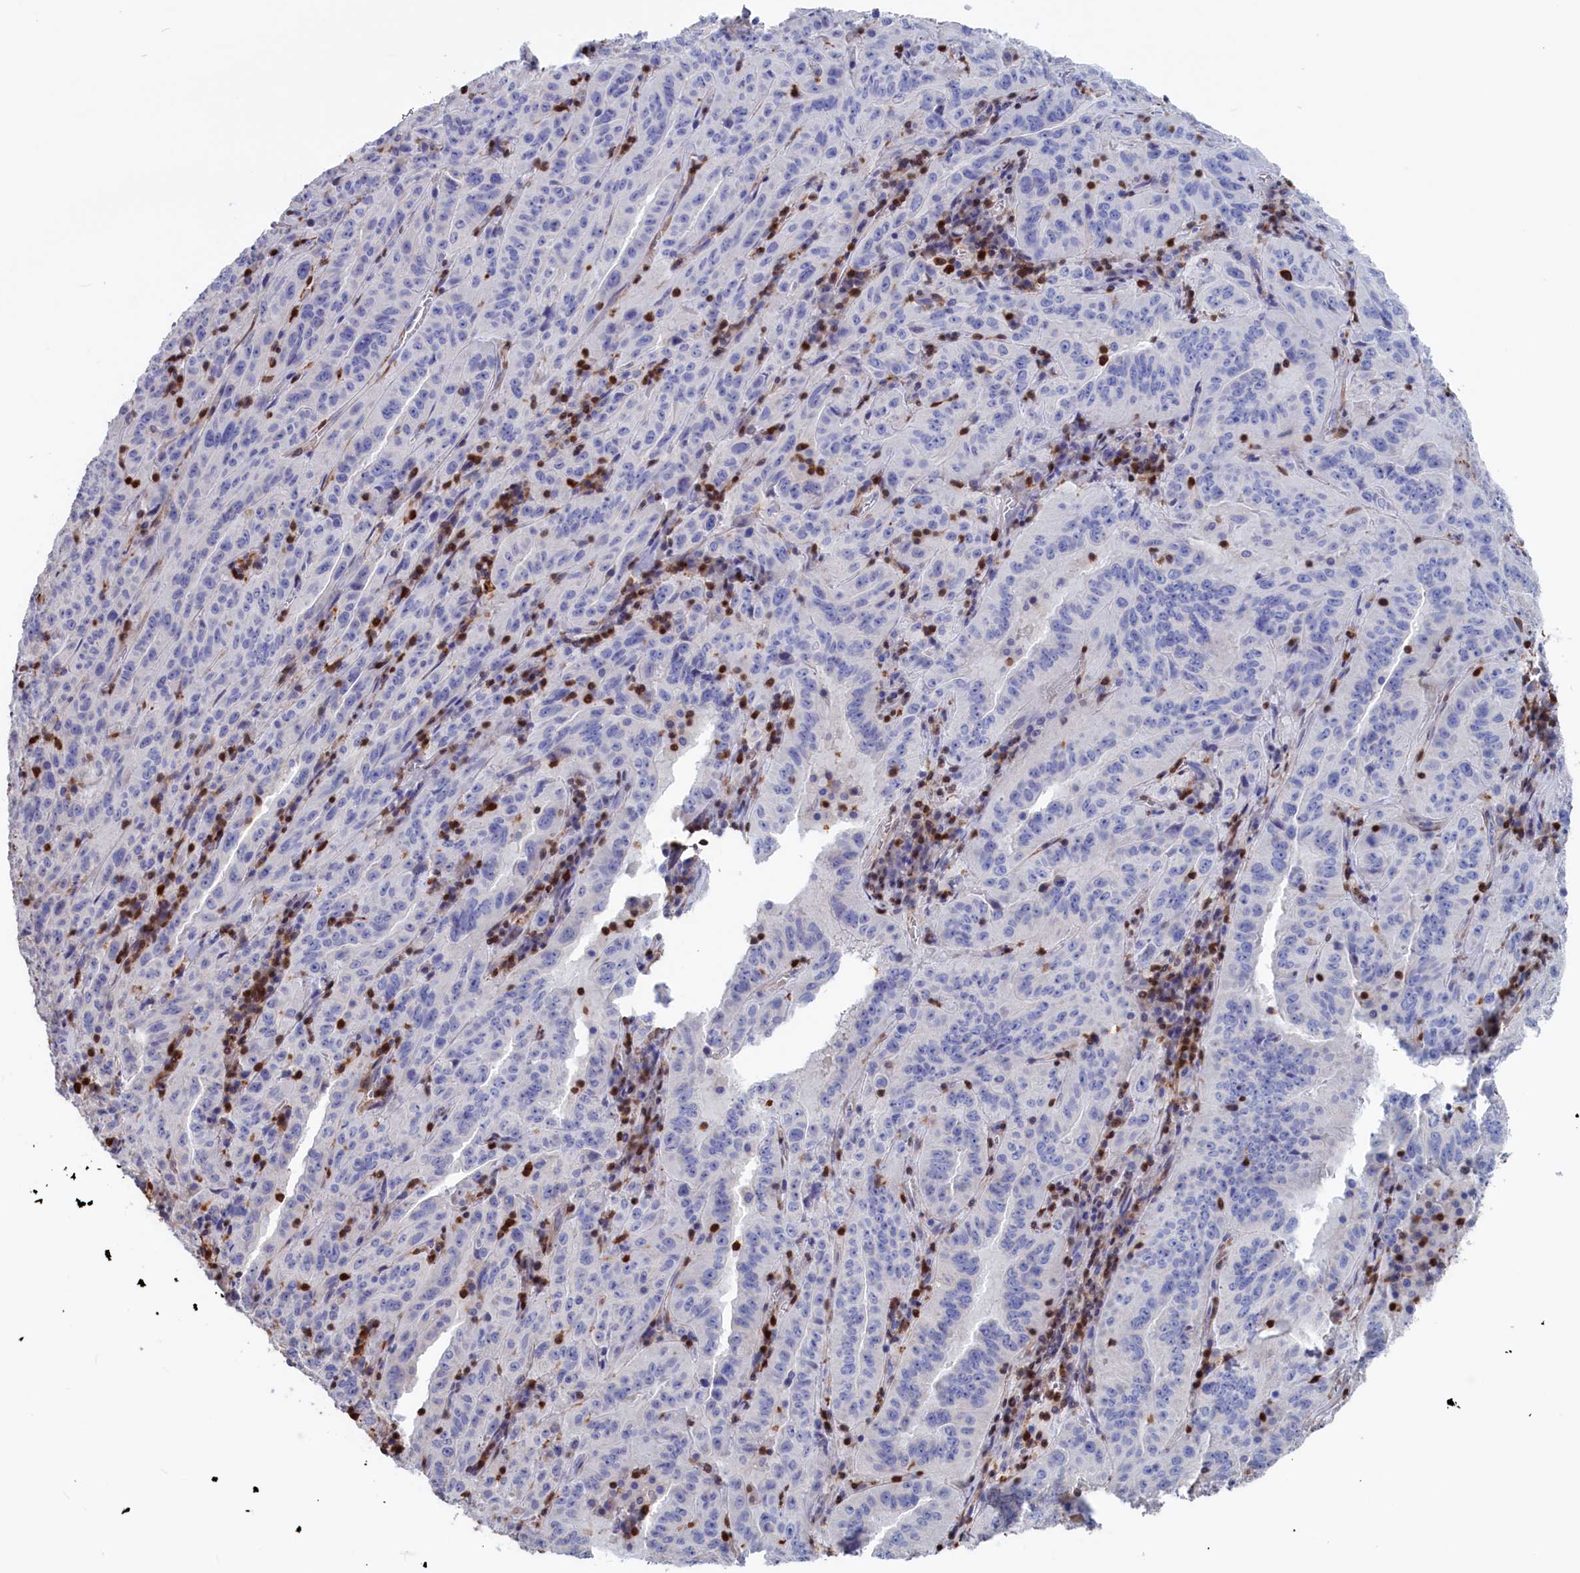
{"staining": {"intensity": "negative", "quantity": "none", "location": "none"}, "tissue": "pancreatic cancer", "cell_type": "Tumor cells", "image_type": "cancer", "snomed": [{"axis": "morphology", "description": "Adenocarcinoma, NOS"}, {"axis": "topography", "description": "Pancreas"}], "caption": "The immunohistochemistry photomicrograph has no significant expression in tumor cells of pancreatic cancer tissue.", "gene": "CRIP1", "patient": {"sex": "male", "age": 63}}